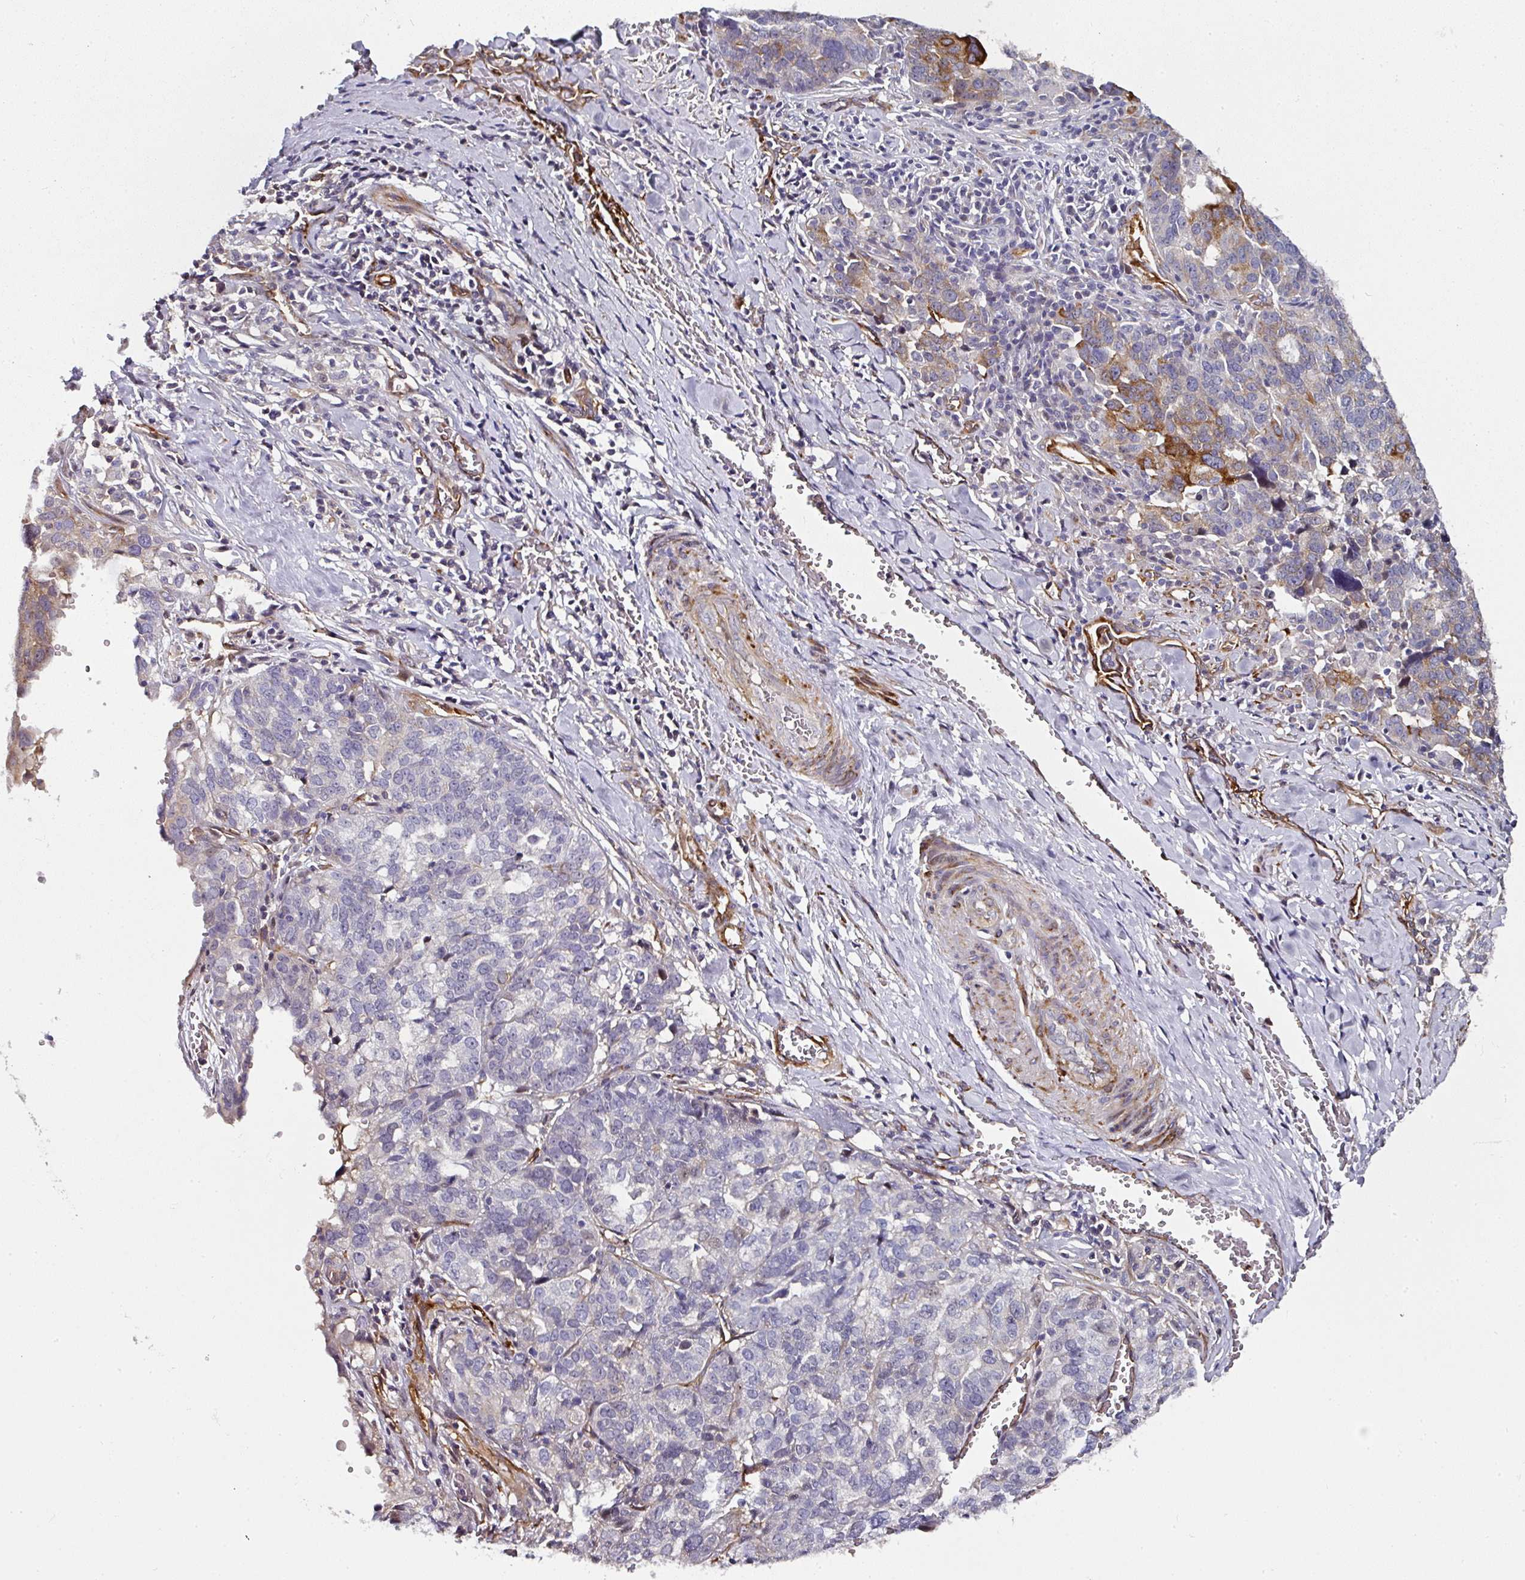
{"staining": {"intensity": "strong", "quantity": "<25%", "location": "cytoplasmic/membranous"}, "tissue": "ovarian cancer", "cell_type": "Tumor cells", "image_type": "cancer", "snomed": [{"axis": "morphology", "description": "Cystadenocarcinoma, serous, NOS"}, {"axis": "topography", "description": "Ovary"}], "caption": "High-power microscopy captured an IHC photomicrograph of ovarian serous cystadenocarcinoma, revealing strong cytoplasmic/membranous expression in about <25% of tumor cells.", "gene": "BEND5", "patient": {"sex": "female", "age": 59}}